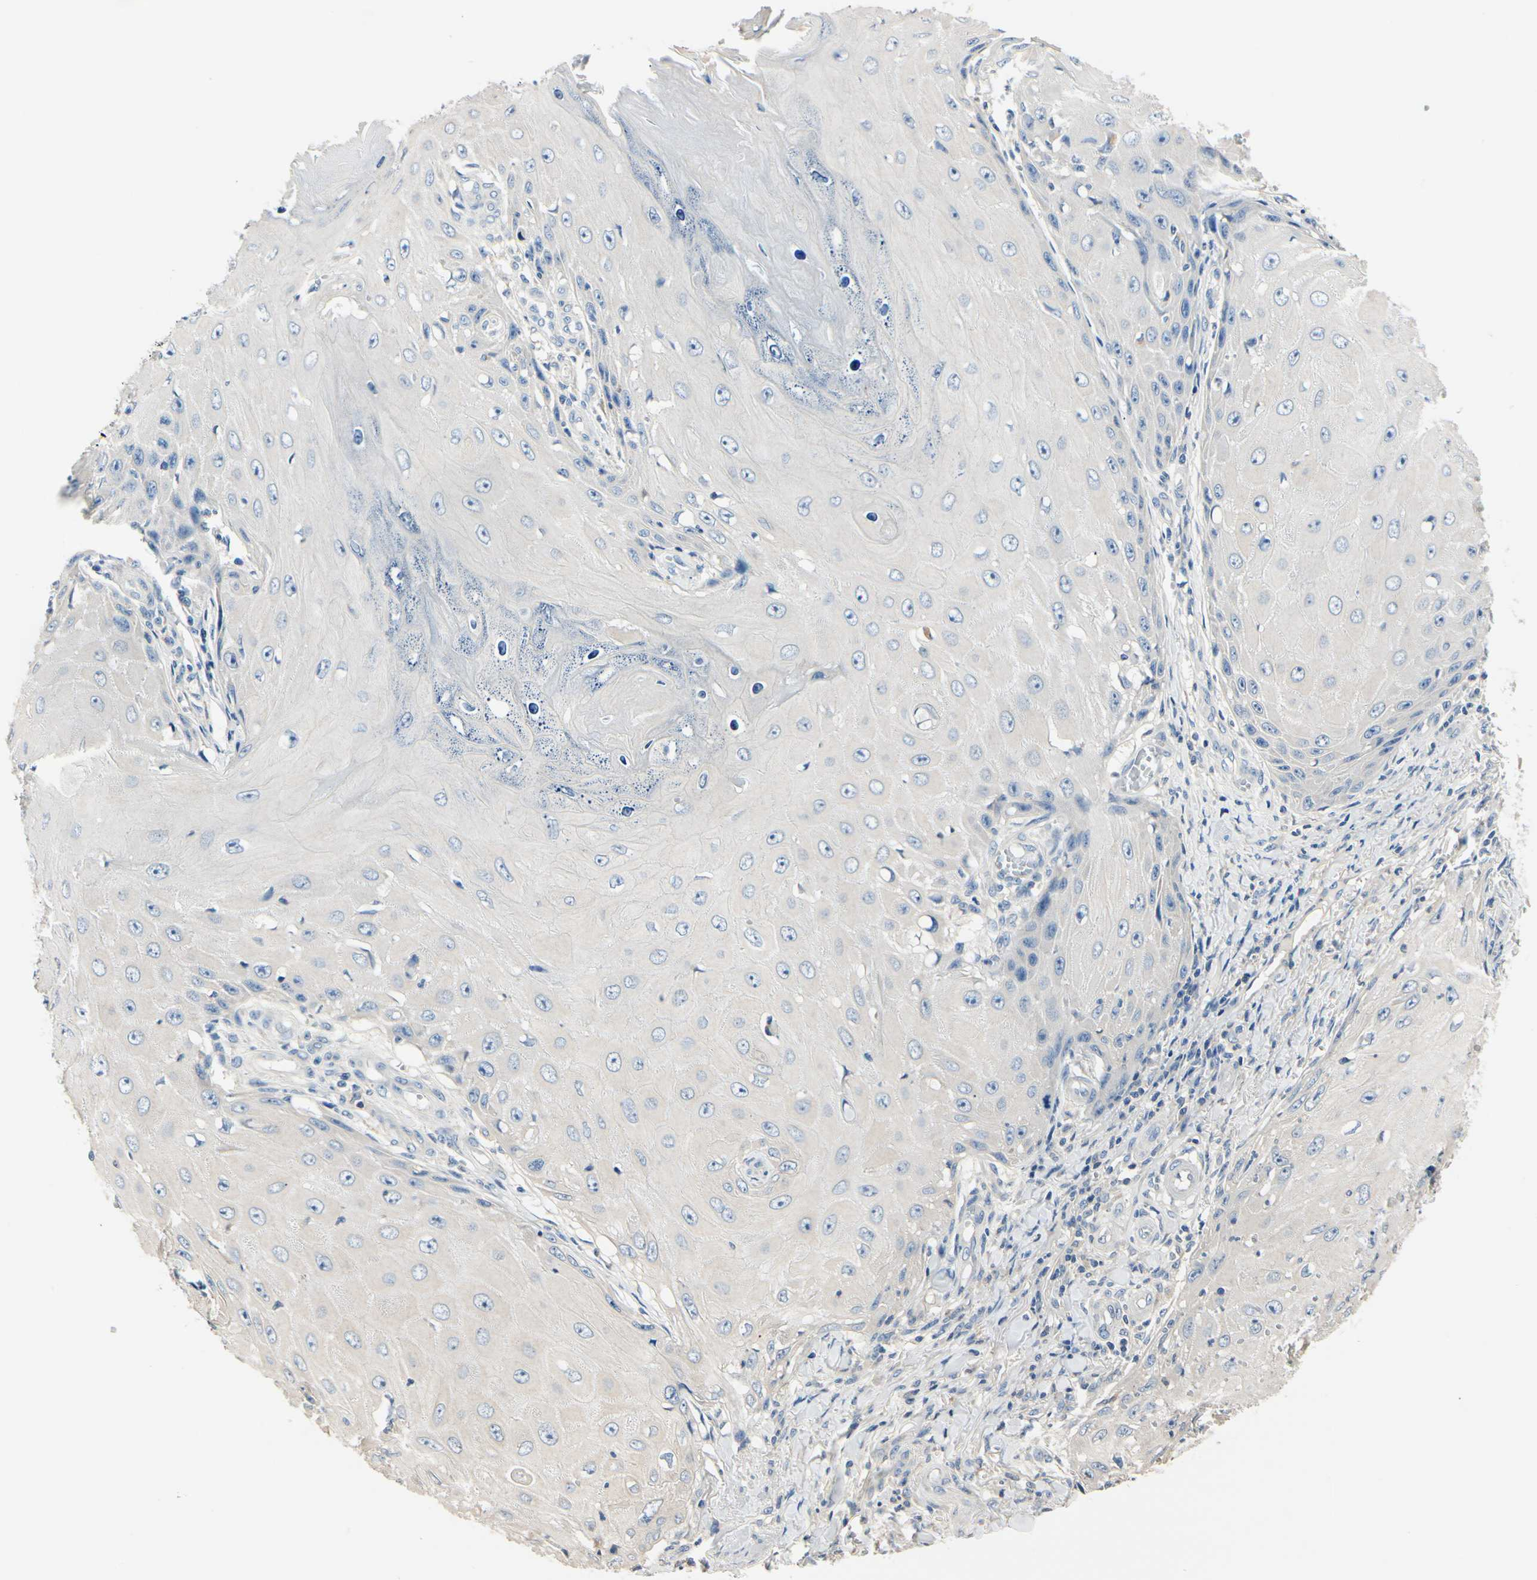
{"staining": {"intensity": "negative", "quantity": "none", "location": "none"}, "tissue": "skin cancer", "cell_type": "Tumor cells", "image_type": "cancer", "snomed": [{"axis": "morphology", "description": "Squamous cell carcinoma, NOS"}, {"axis": "topography", "description": "Skin"}], "caption": "Immunohistochemistry of skin squamous cell carcinoma exhibits no positivity in tumor cells. The staining is performed using DAB (3,3'-diaminobenzidine) brown chromogen with nuclei counter-stained in using hematoxylin.", "gene": "TGFBR3", "patient": {"sex": "female", "age": 73}}